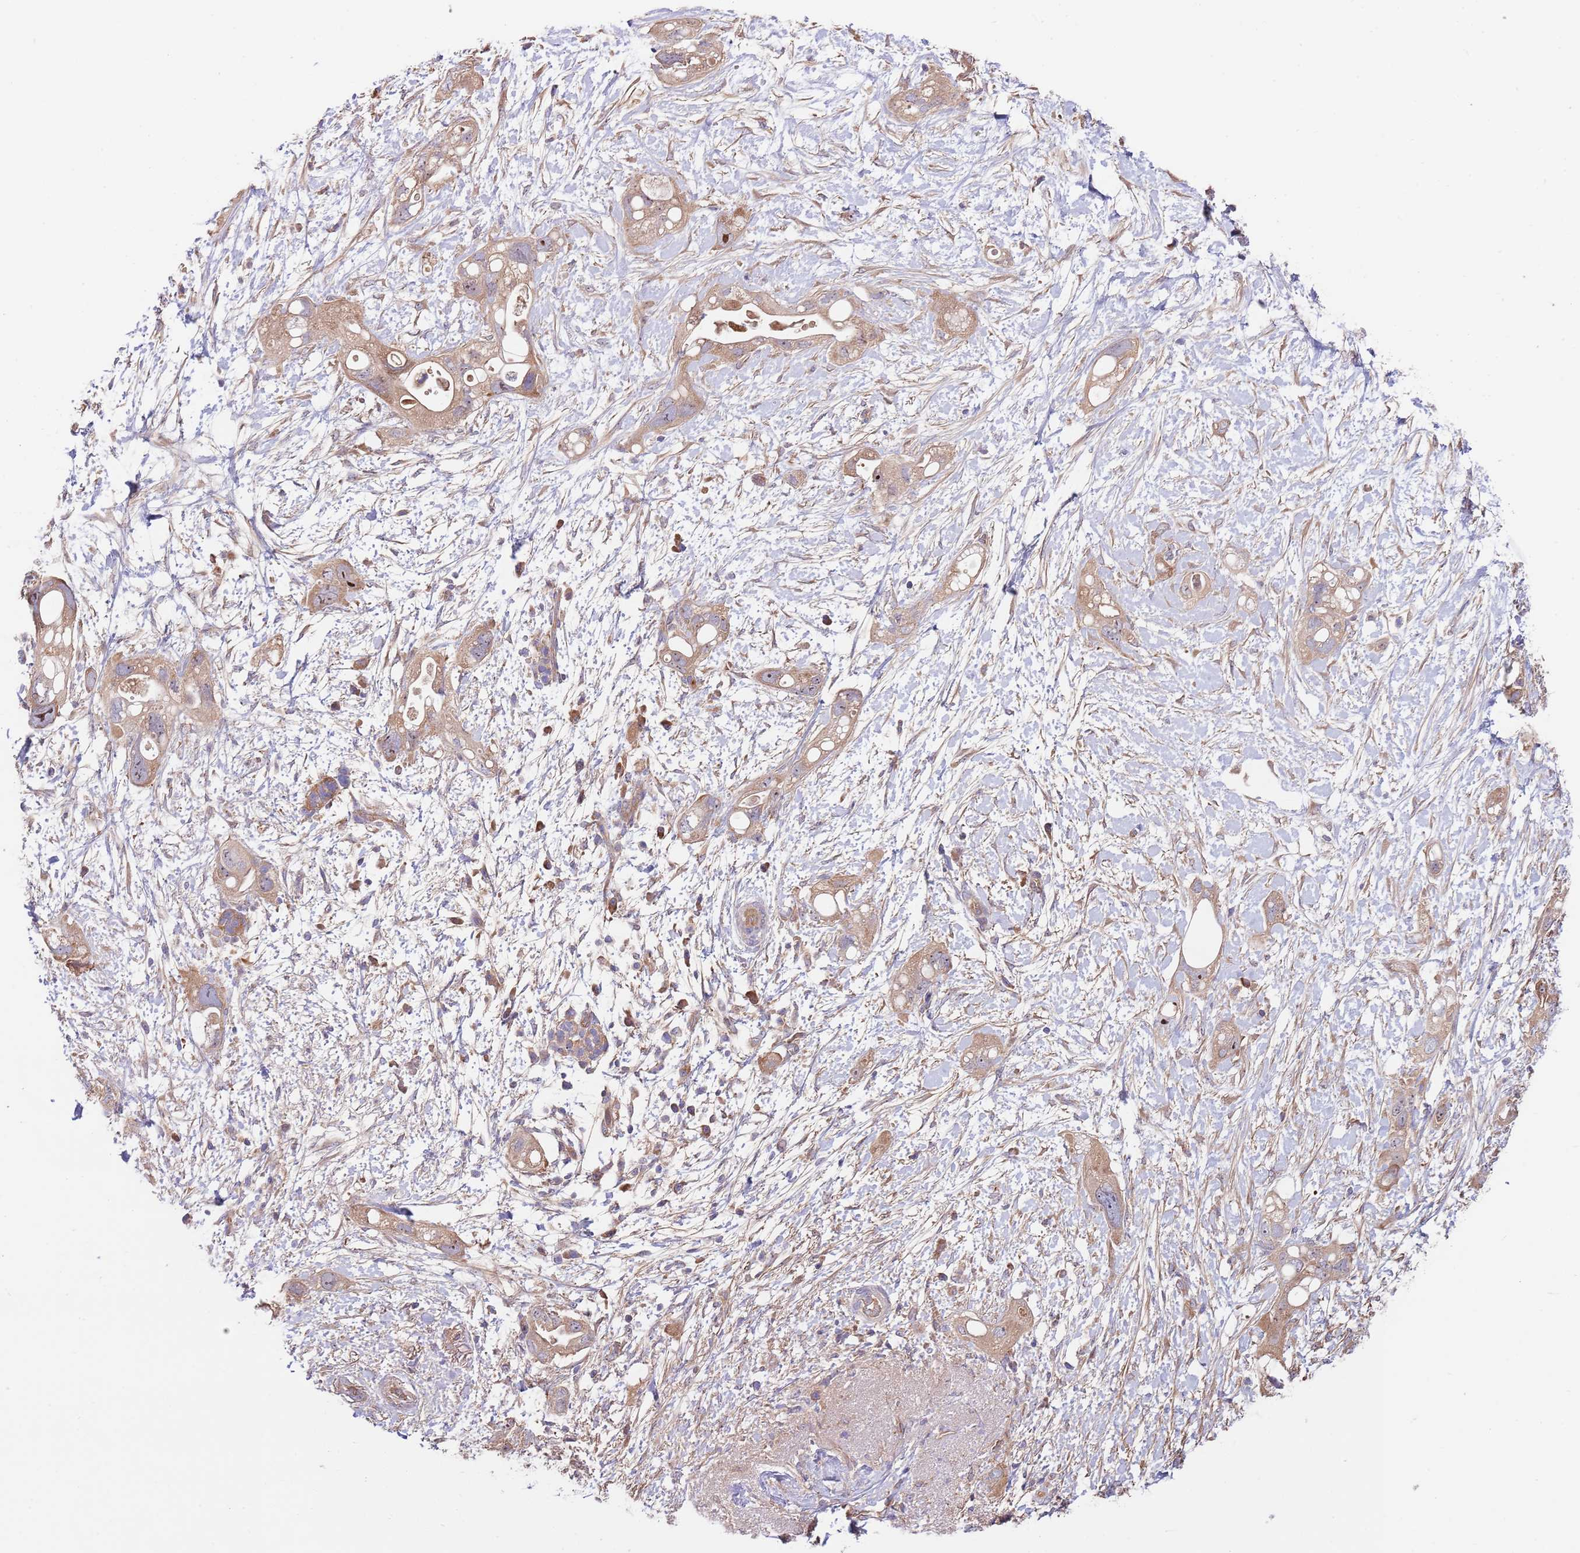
{"staining": {"intensity": "moderate", "quantity": ">75%", "location": "cytoplasmic/membranous"}, "tissue": "pancreatic cancer", "cell_type": "Tumor cells", "image_type": "cancer", "snomed": [{"axis": "morphology", "description": "Adenocarcinoma, NOS"}, {"axis": "topography", "description": "Pancreas"}], "caption": "This micrograph exhibits immunohistochemistry (IHC) staining of human pancreatic cancer (adenocarcinoma), with medium moderate cytoplasmic/membranous staining in about >75% of tumor cells.", "gene": "EIF3F", "patient": {"sex": "female", "age": 72}}